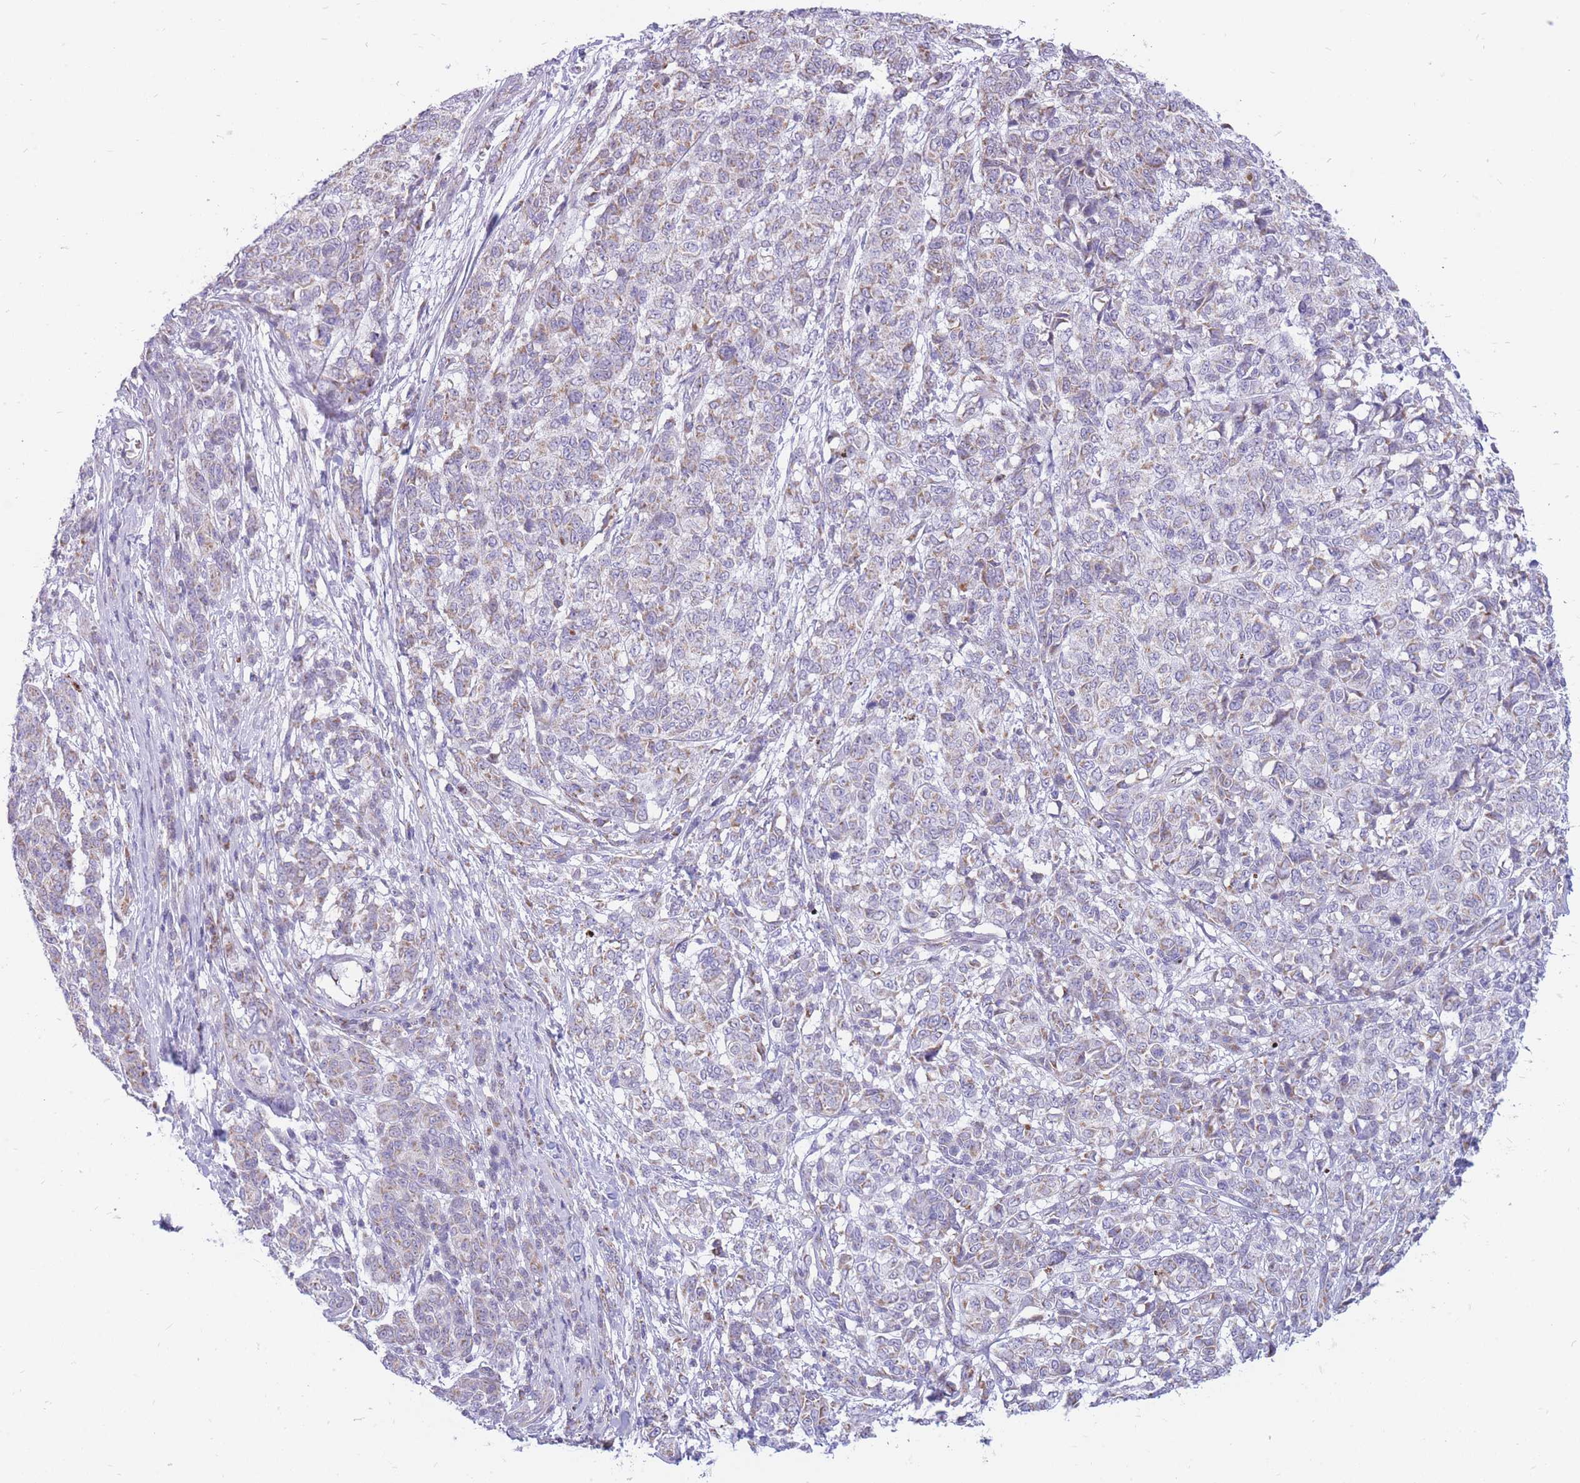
{"staining": {"intensity": "weak", "quantity": "<25%", "location": "cytoplasmic/membranous"}, "tissue": "melanoma", "cell_type": "Tumor cells", "image_type": "cancer", "snomed": [{"axis": "morphology", "description": "Malignant melanoma, NOS"}, {"axis": "topography", "description": "Skin"}], "caption": "Immunohistochemistry photomicrograph of neoplastic tissue: human malignant melanoma stained with DAB shows no significant protein staining in tumor cells. Nuclei are stained in blue.", "gene": "PCSK1", "patient": {"sex": "male", "age": 49}}